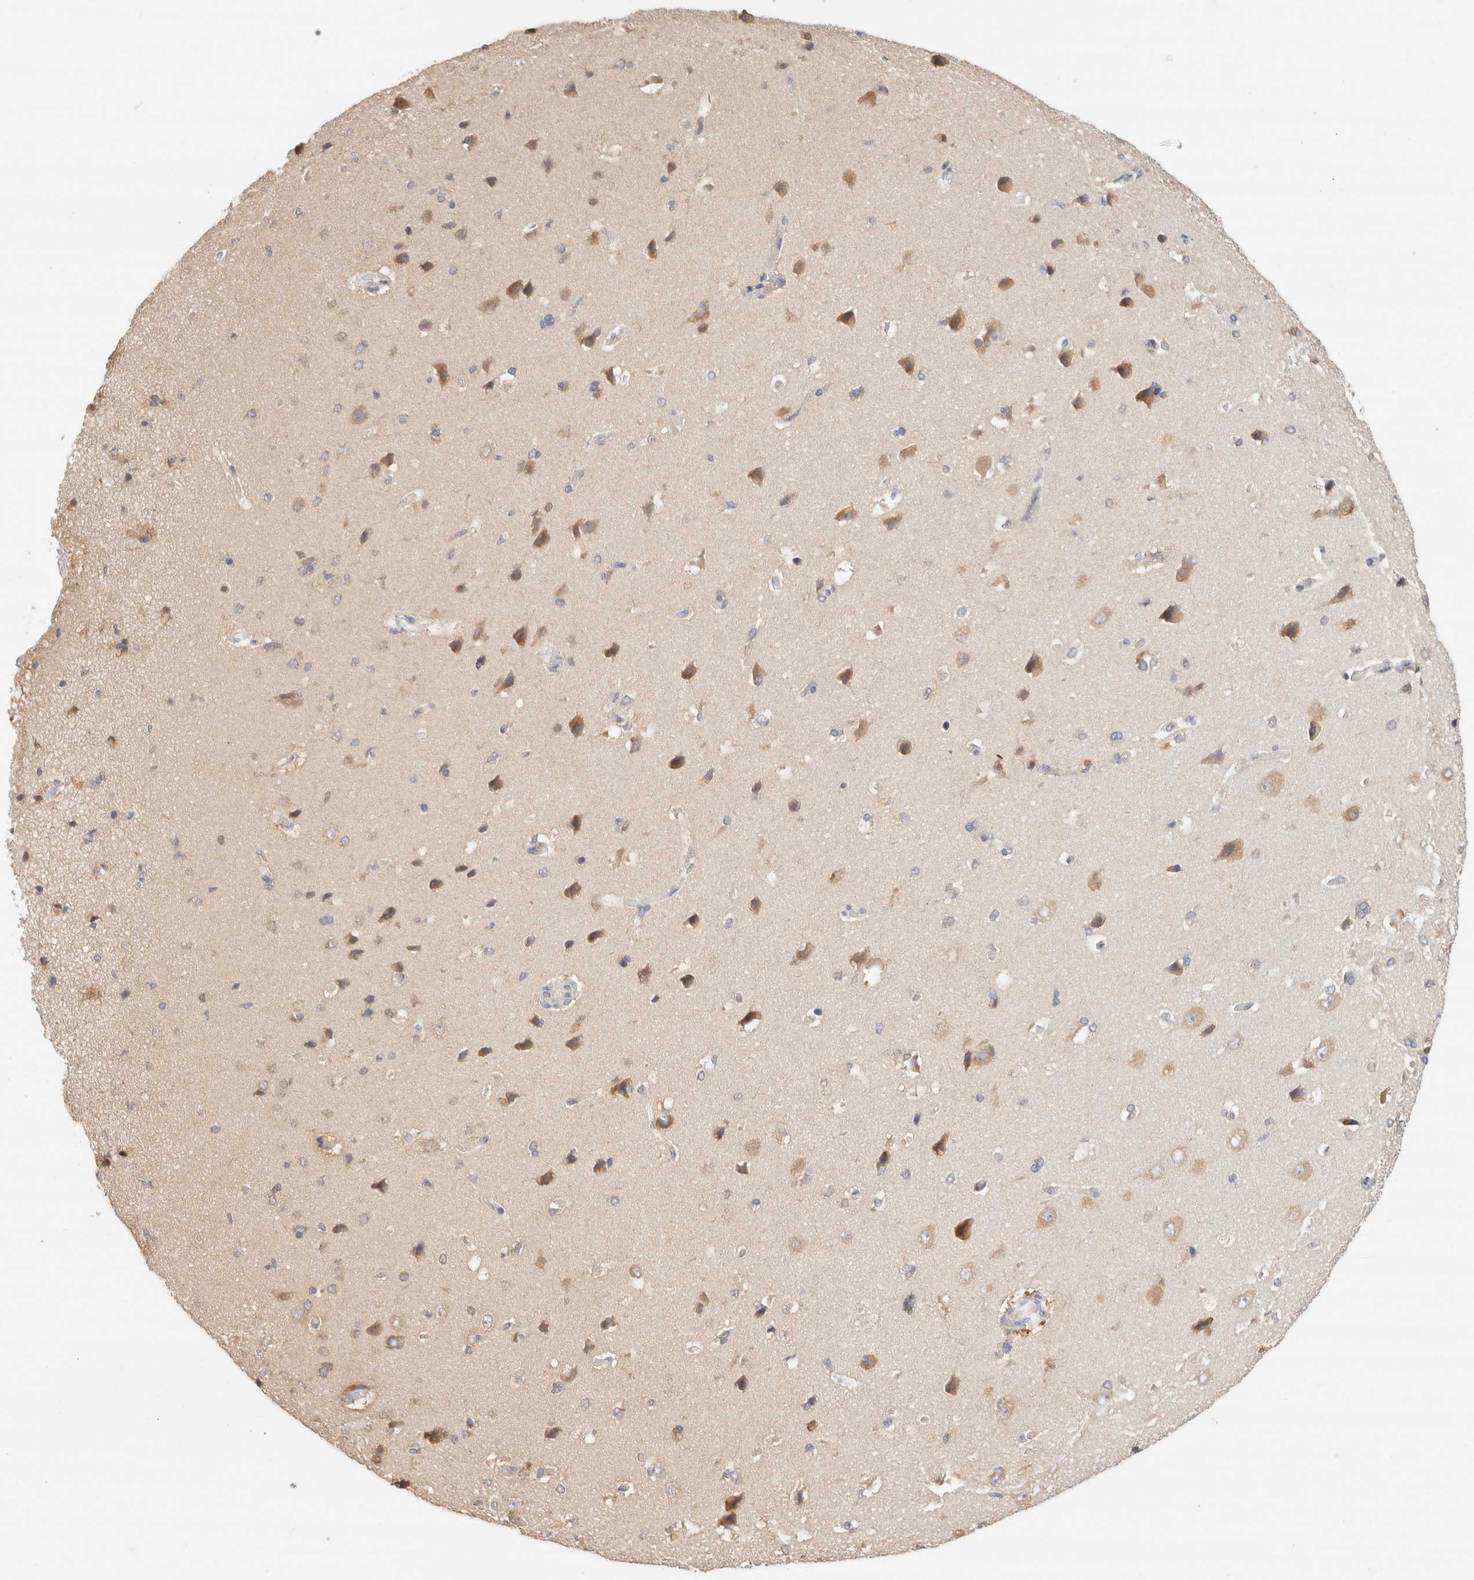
{"staining": {"intensity": "negative", "quantity": "none", "location": "none"}, "tissue": "cerebral cortex", "cell_type": "Endothelial cells", "image_type": "normal", "snomed": [{"axis": "morphology", "description": "Normal tissue, NOS"}, {"axis": "topography", "description": "Cerebral cortex"}], "caption": "DAB (3,3'-diaminobenzidine) immunohistochemical staining of normal human cerebral cortex displays no significant expression in endothelial cells. Nuclei are stained in blue.", "gene": "C17orf97", "patient": {"sex": "male", "age": 62}}